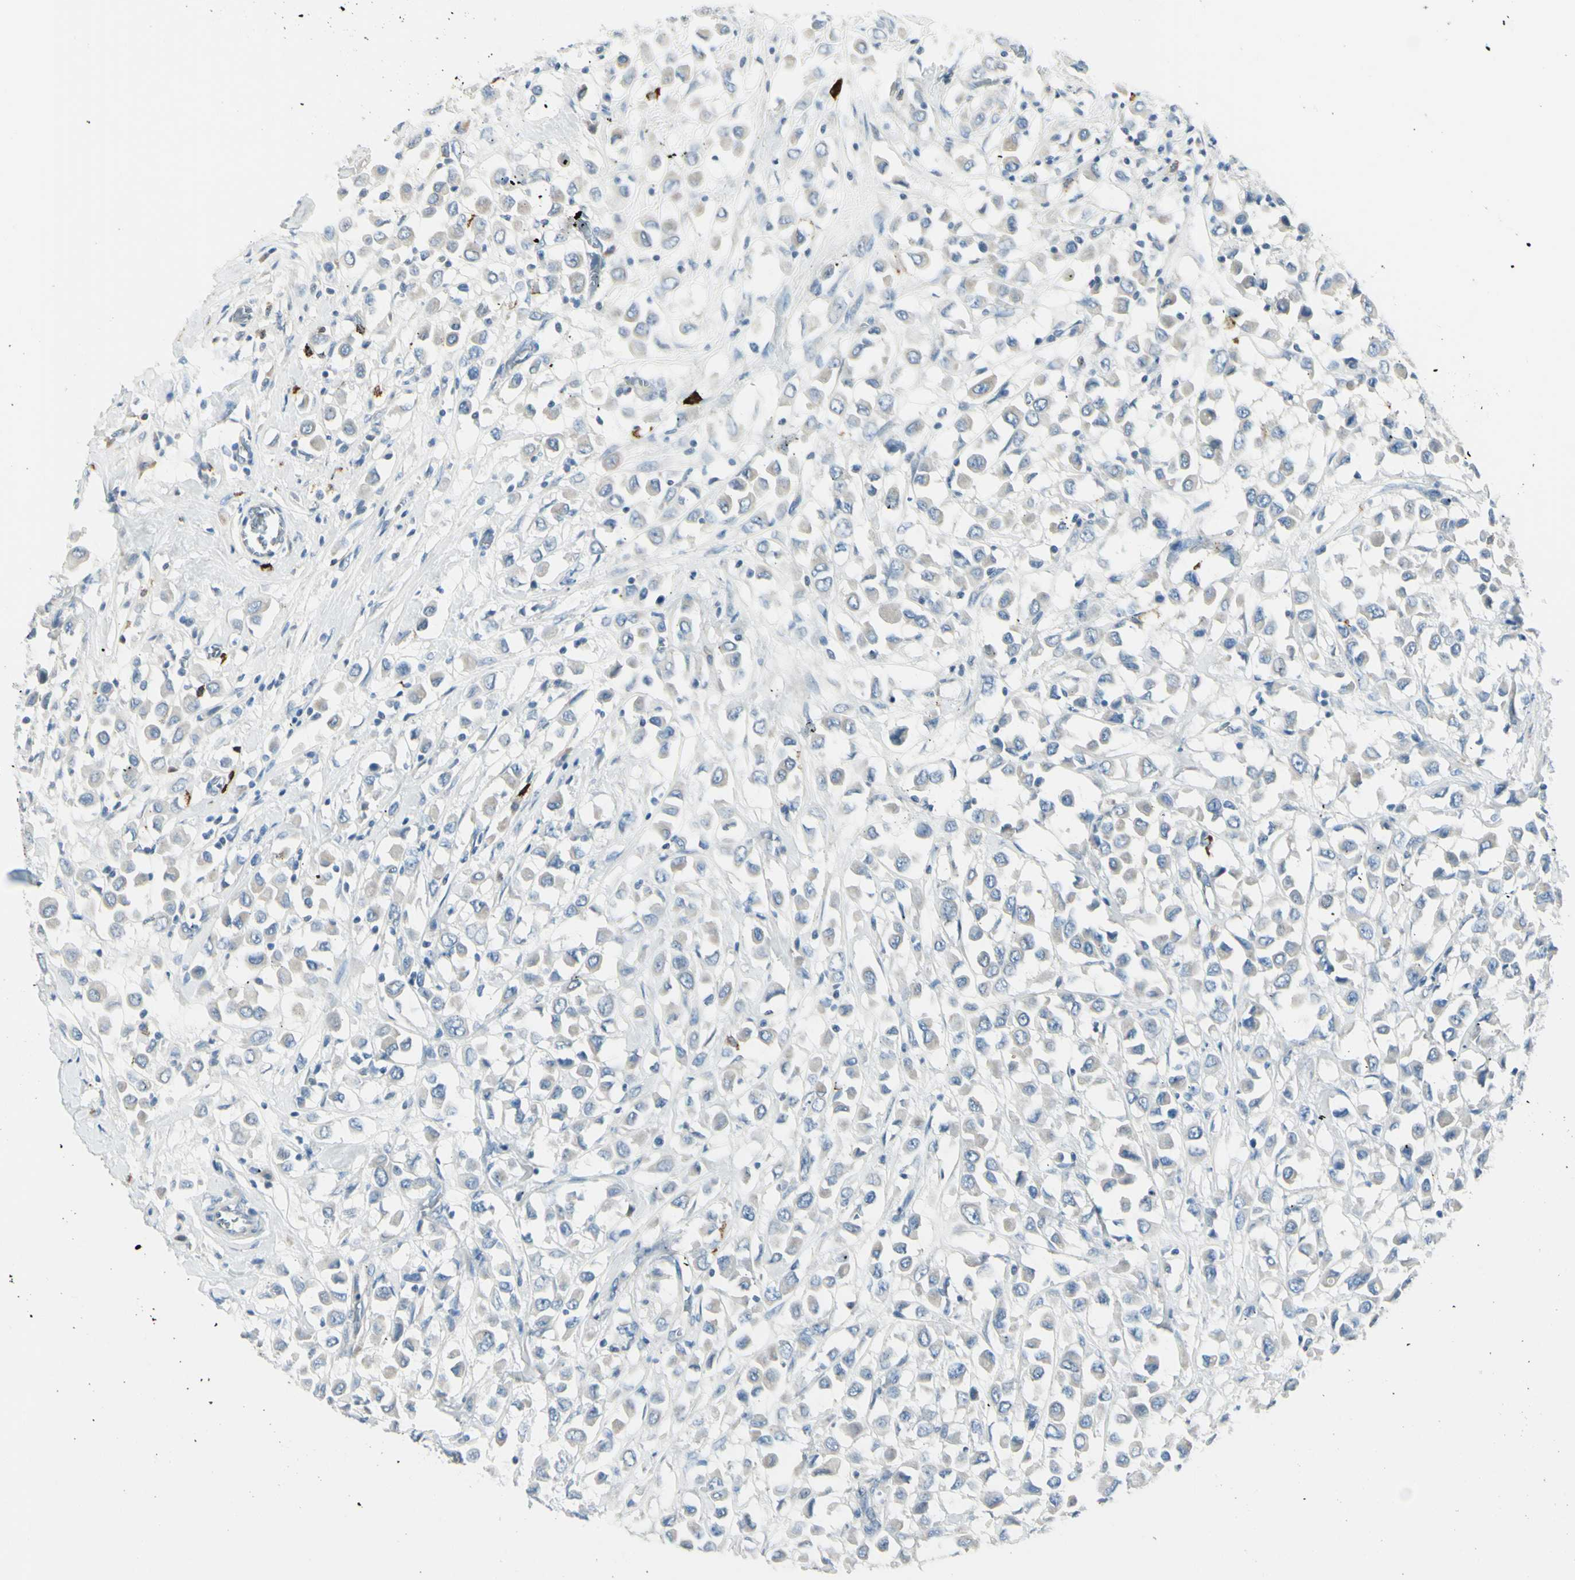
{"staining": {"intensity": "negative", "quantity": "none", "location": "none"}, "tissue": "breast cancer", "cell_type": "Tumor cells", "image_type": "cancer", "snomed": [{"axis": "morphology", "description": "Duct carcinoma"}, {"axis": "topography", "description": "Breast"}], "caption": "Breast cancer stained for a protein using IHC displays no staining tumor cells.", "gene": "DLG4", "patient": {"sex": "female", "age": 61}}